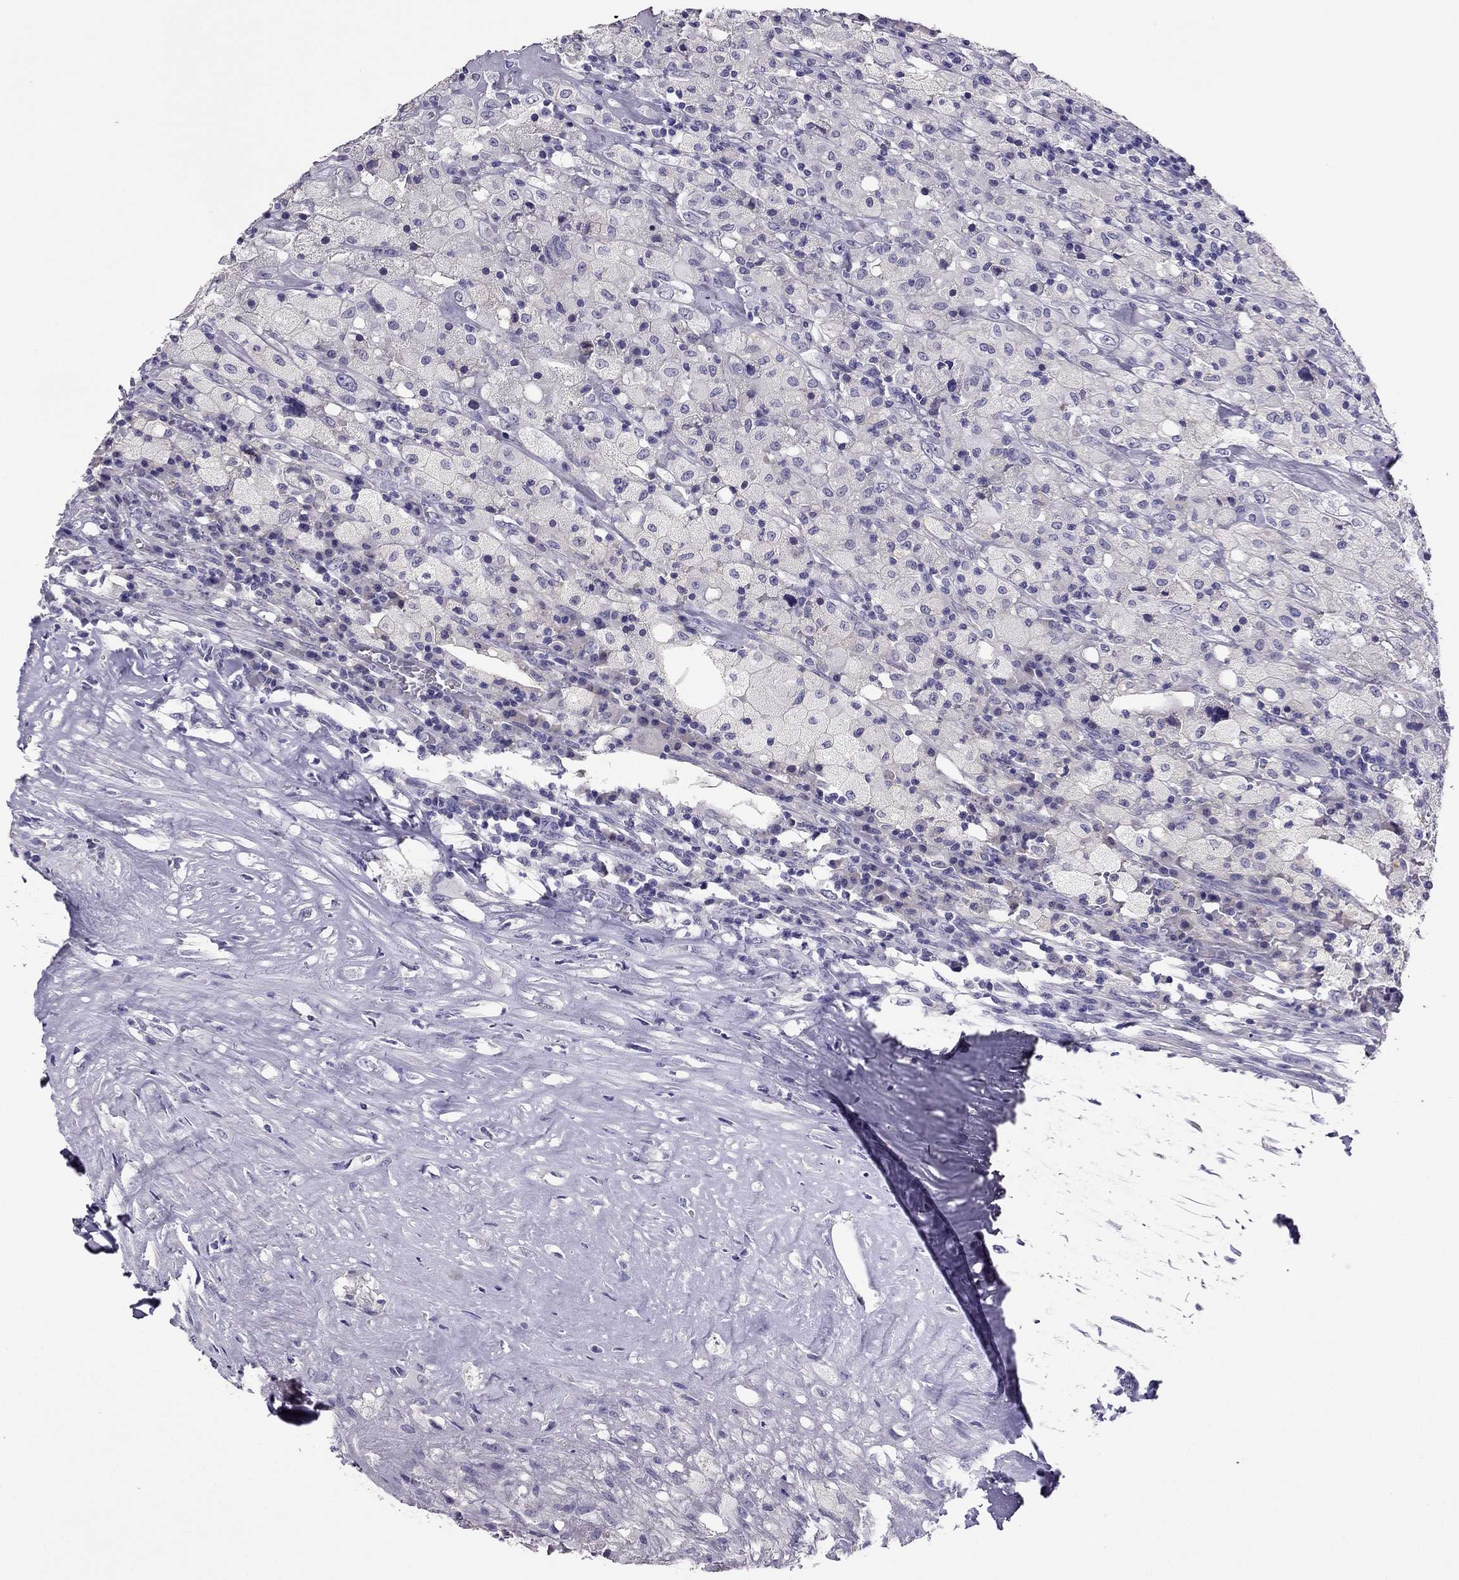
{"staining": {"intensity": "negative", "quantity": "none", "location": "none"}, "tissue": "testis cancer", "cell_type": "Tumor cells", "image_type": "cancer", "snomed": [{"axis": "morphology", "description": "Necrosis, NOS"}, {"axis": "morphology", "description": "Carcinoma, Embryonal, NOS"}, {"axis": "topography", "description": "Testis"}], "caption": "High power microscopy photomicrograph of an immunohistochemistry image of testis cancer (embryonal carcinoma), revealing no significant positivity in tumor cells.", "gene": "RHO", "patient": {"sex": "male", "age": 19}}